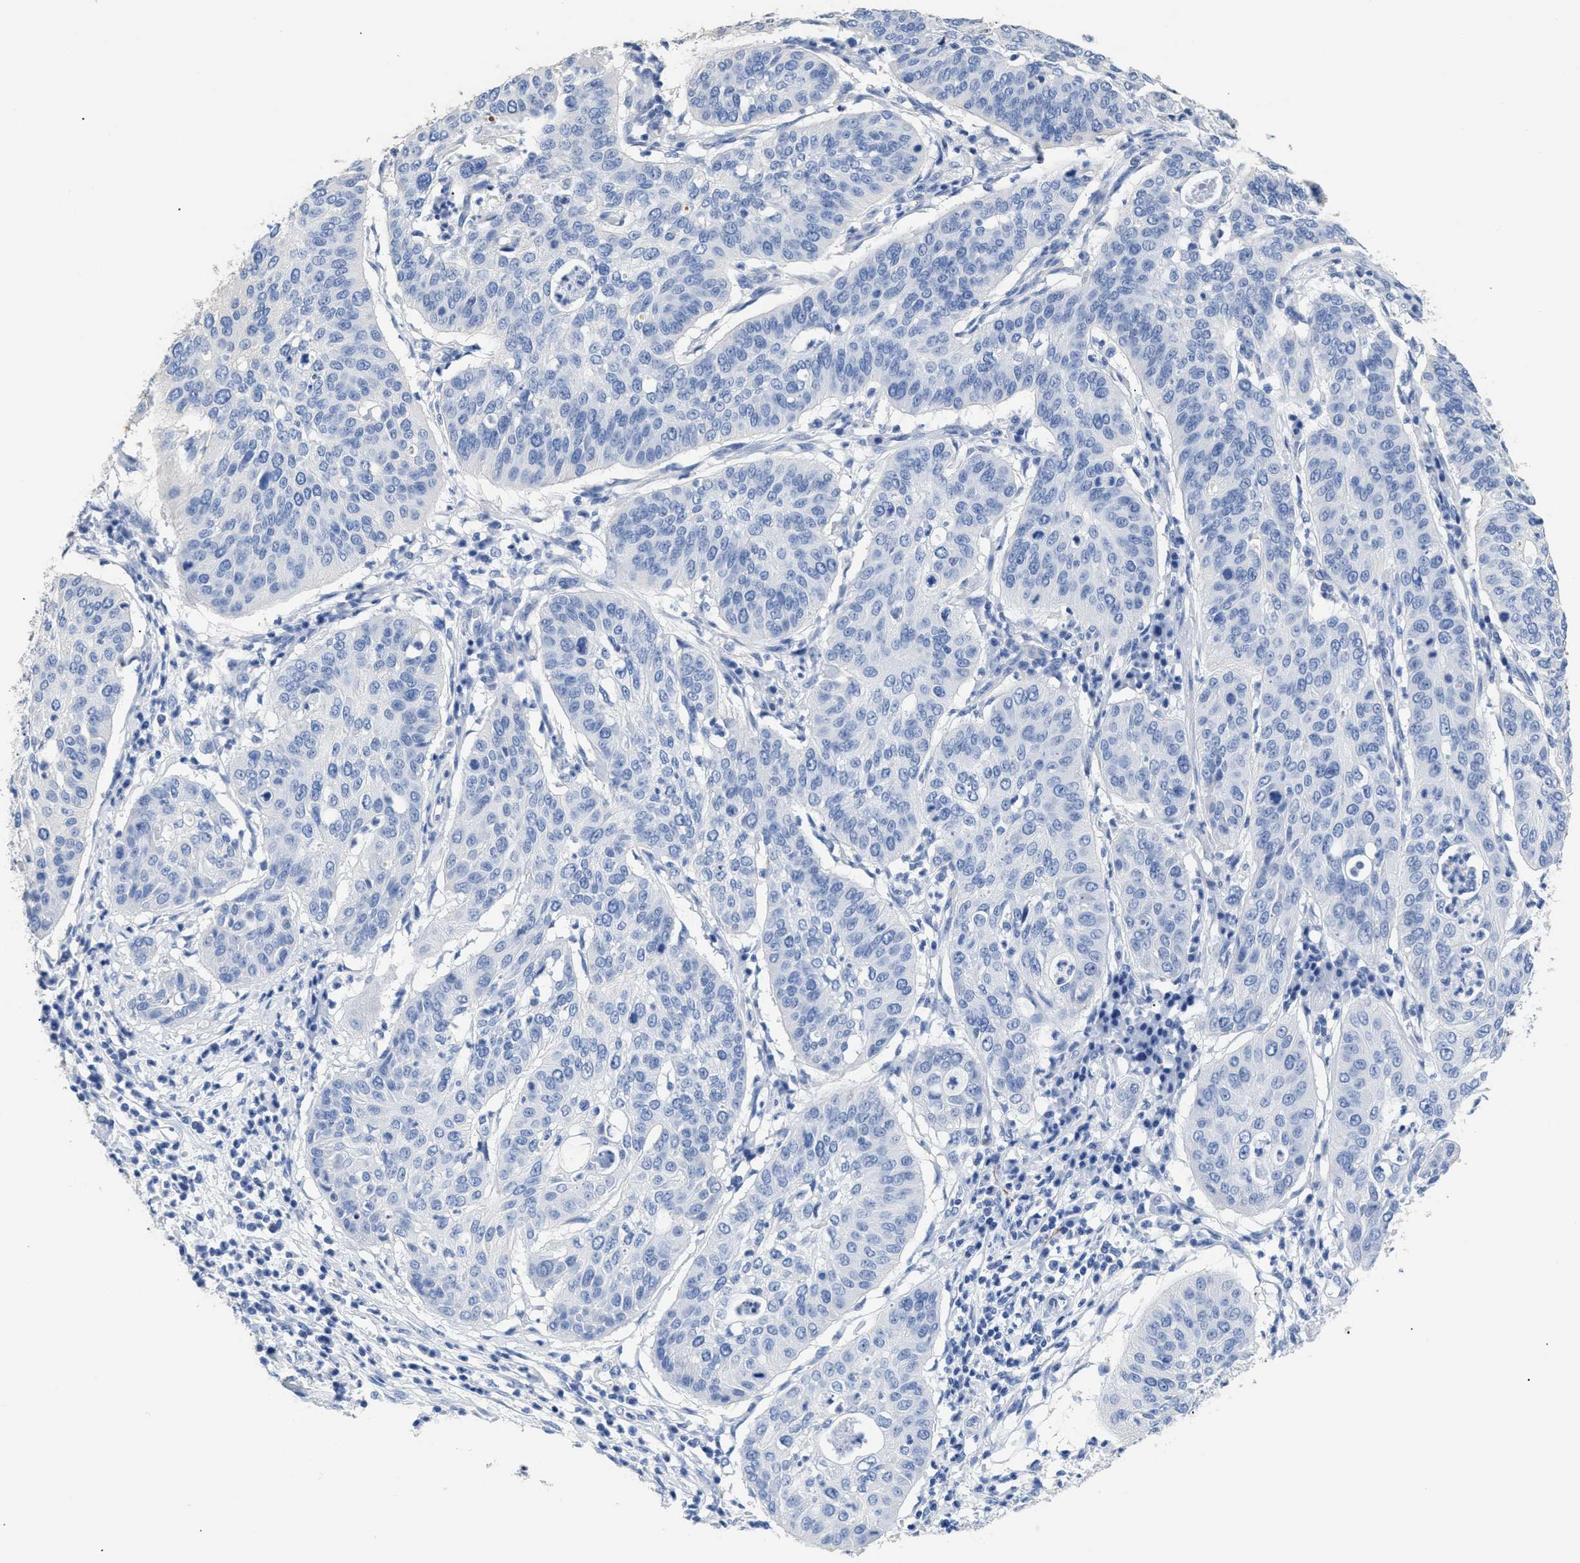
{"staining": {"intensity": "negative", "quantity": "none", "location": "none"}, "tissue": "cervical cancer", "cell_type": "Tumor cells", "image_type": "cancer", "snomed": [{"axis": "morphology", "description": "Normal tissue, NOS"}, {"axis": "morphology", "description": "Squamous cell carcinoma, NOS"}, {"axis": "topography", "description": "Cervix"}], "caption": "Immunohistochemistry (IHC) micrograph of neoplastic tissue: squamous cell carcinoma (cervical) stained with DAB exhibits no significant protein expression in tumor cells. The staining is performed using DAB (3,3'-diaminobenzidine) brown chromogen with nuclei counter-stained in using hematoxylin.", "gene": "DLC1", "patient": {"sex": "female", "age": 39}}